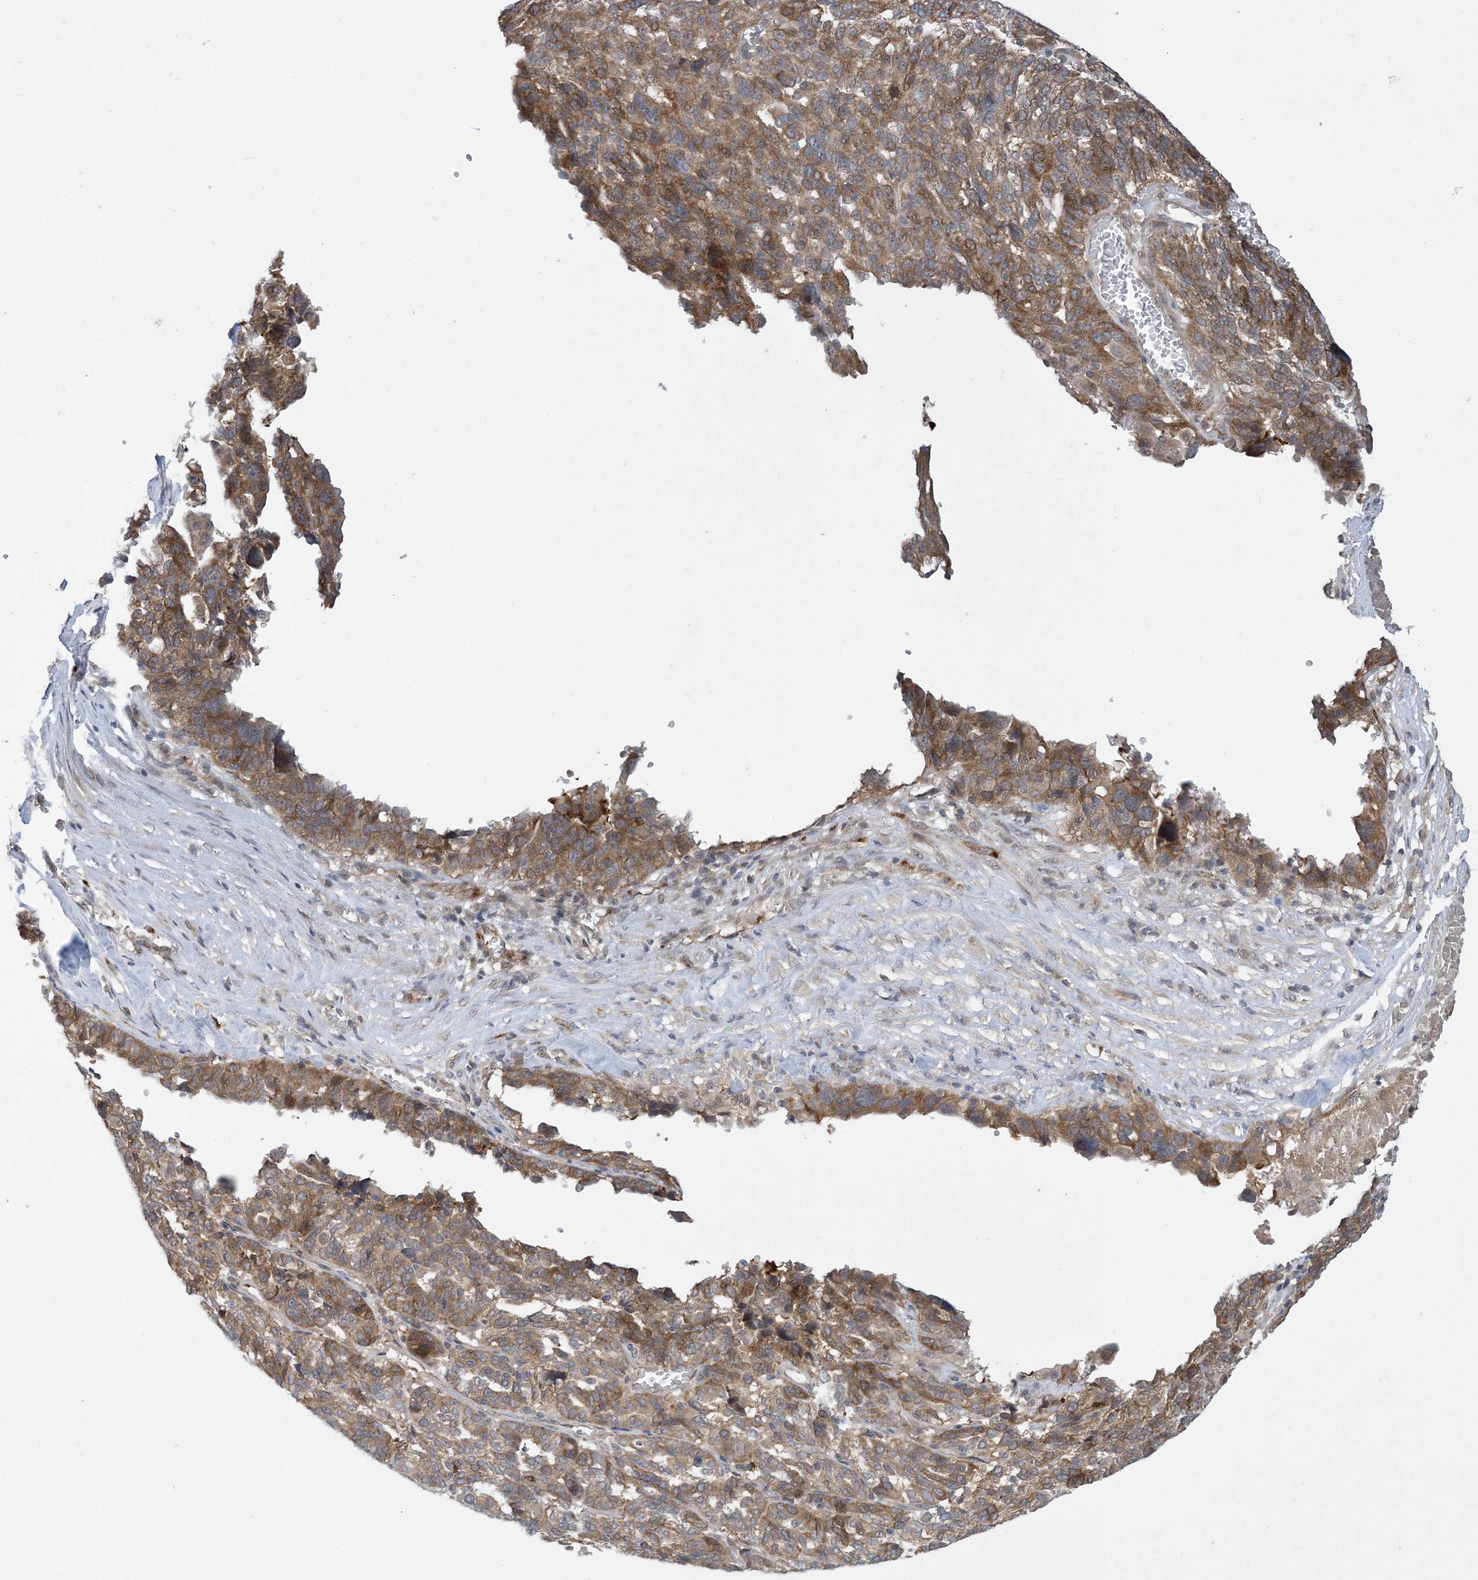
{"staining": {"intensity": "moderate", "quantity": ">75%", "location": "cytoplasmic/membranous"}, "tissue": "ovarian cancer", "cell_type": "Tumor cells", "image_type": "cancer", "snomed": [{"axis": "morphology", "description": "Cystadenocarcinoma, serous, NOS"}, {"axis": "topography", "description": "Ovary"}], "caption": "Ovarian cancer stained for a protein displays moderate cytoplasmic/membranous positivity in tumor cells. (DAB (3,3'-diaminobenzidine) IHC with brightfield microscopy, high magnification).", "gene": "TINAG", "patient": {"sex": "female", "age": 59}}